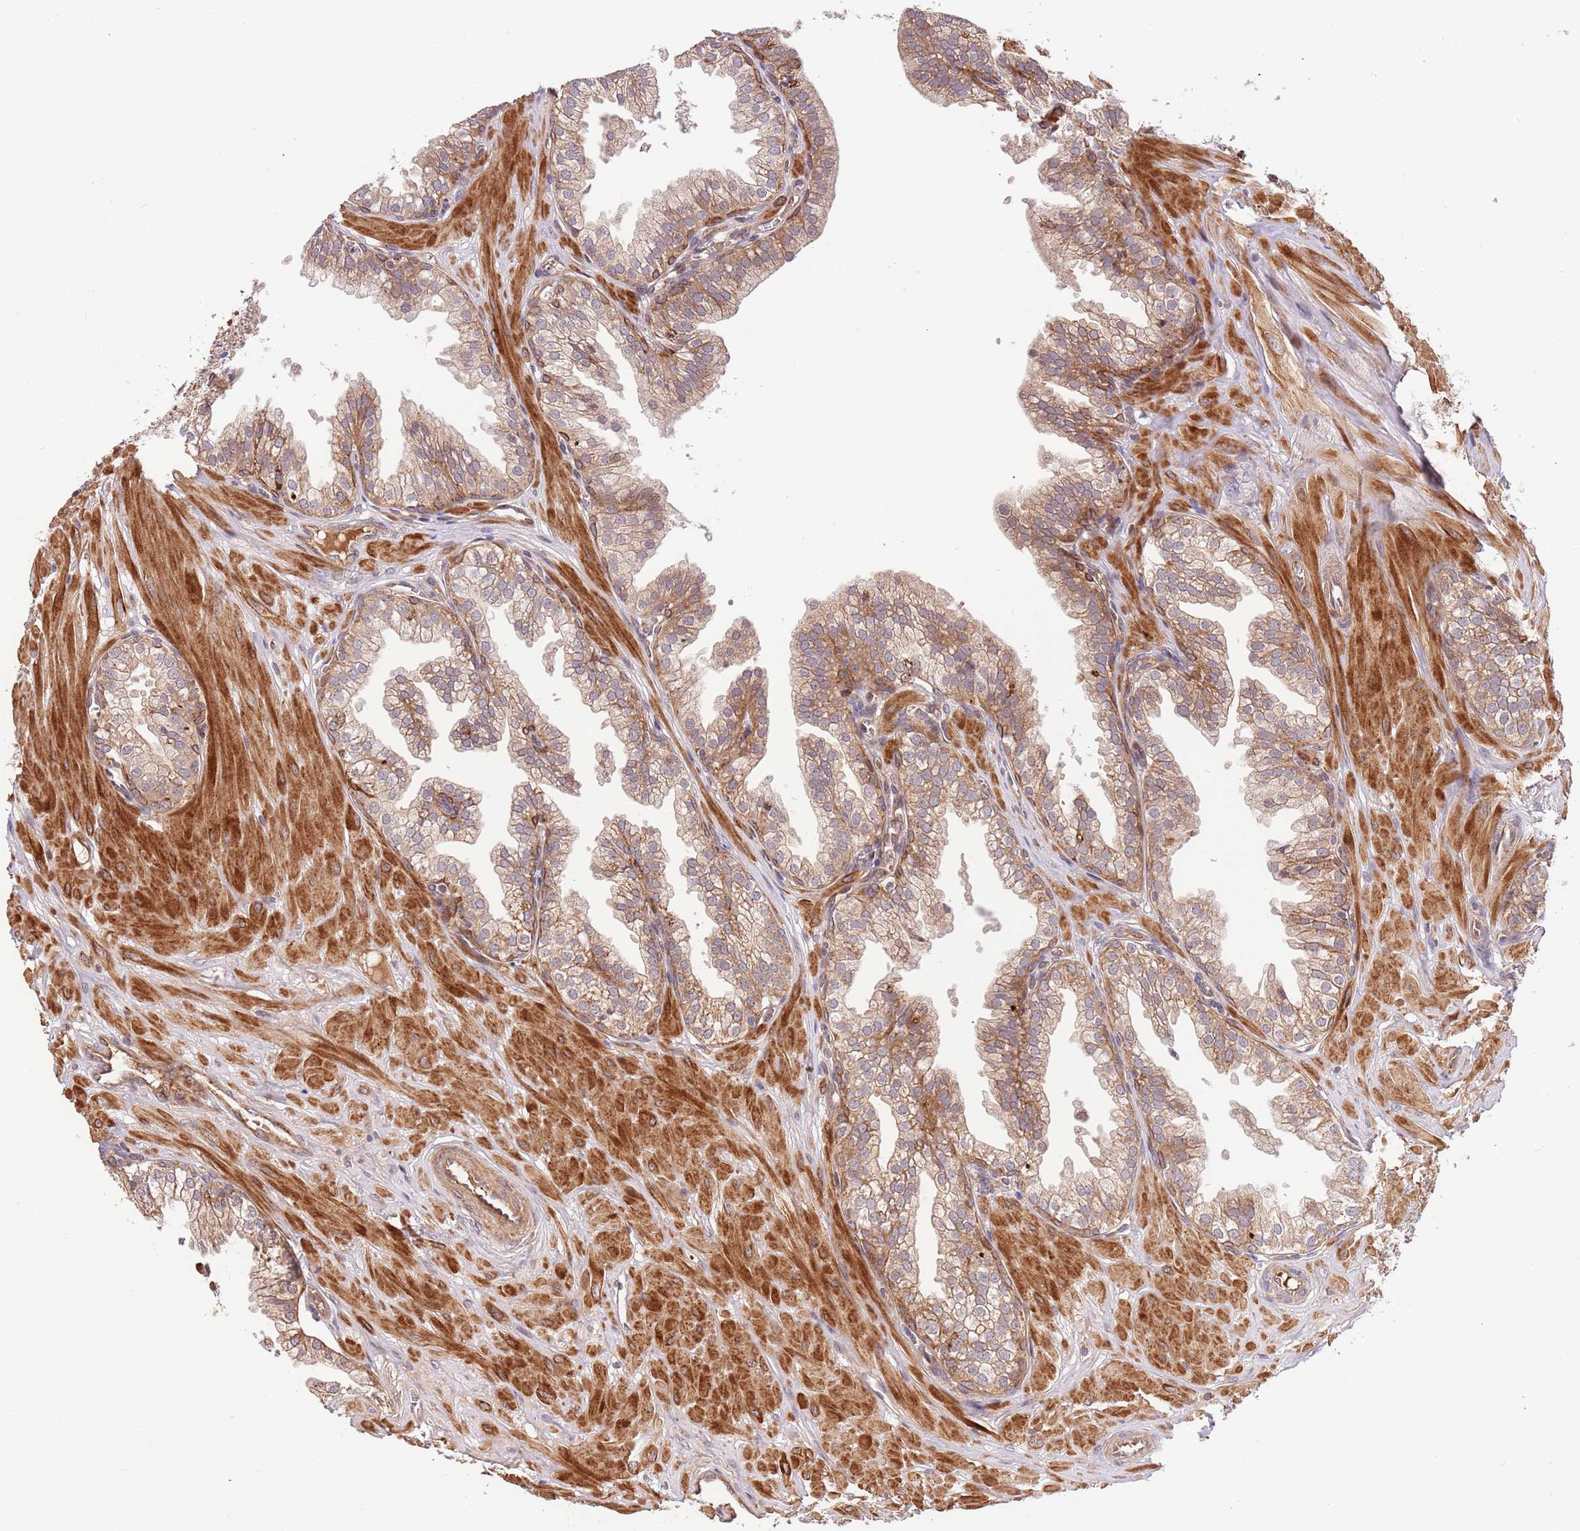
{"staining": {"intensity": "moderate", "quantity": "25%-75%", "location": "cytoplasmic/membranous"}, "tissue": "prostate", "cell_type": "Glandular cells", "image_type": "normal", "snomed": [{"axis": "morphology", "description": "Normal tissue, NOS"}, {"axis": "topography", "description": "Prostate"}, {"axis": "topography", "description": "Peripheral nerve tissue"}], "caption": "Immunohistochemical staining of normal prostate displays medium levels of moderate cytoplasmic/membranous staining in about 25%-75% of glandular cells. The staining is performed using DAB brown chromogen to label protein expression. The nuclei are counter-stained blue using hematoxylin.", "gene": "HAUS3", "patient": {"sex": "male", "age": 55}}